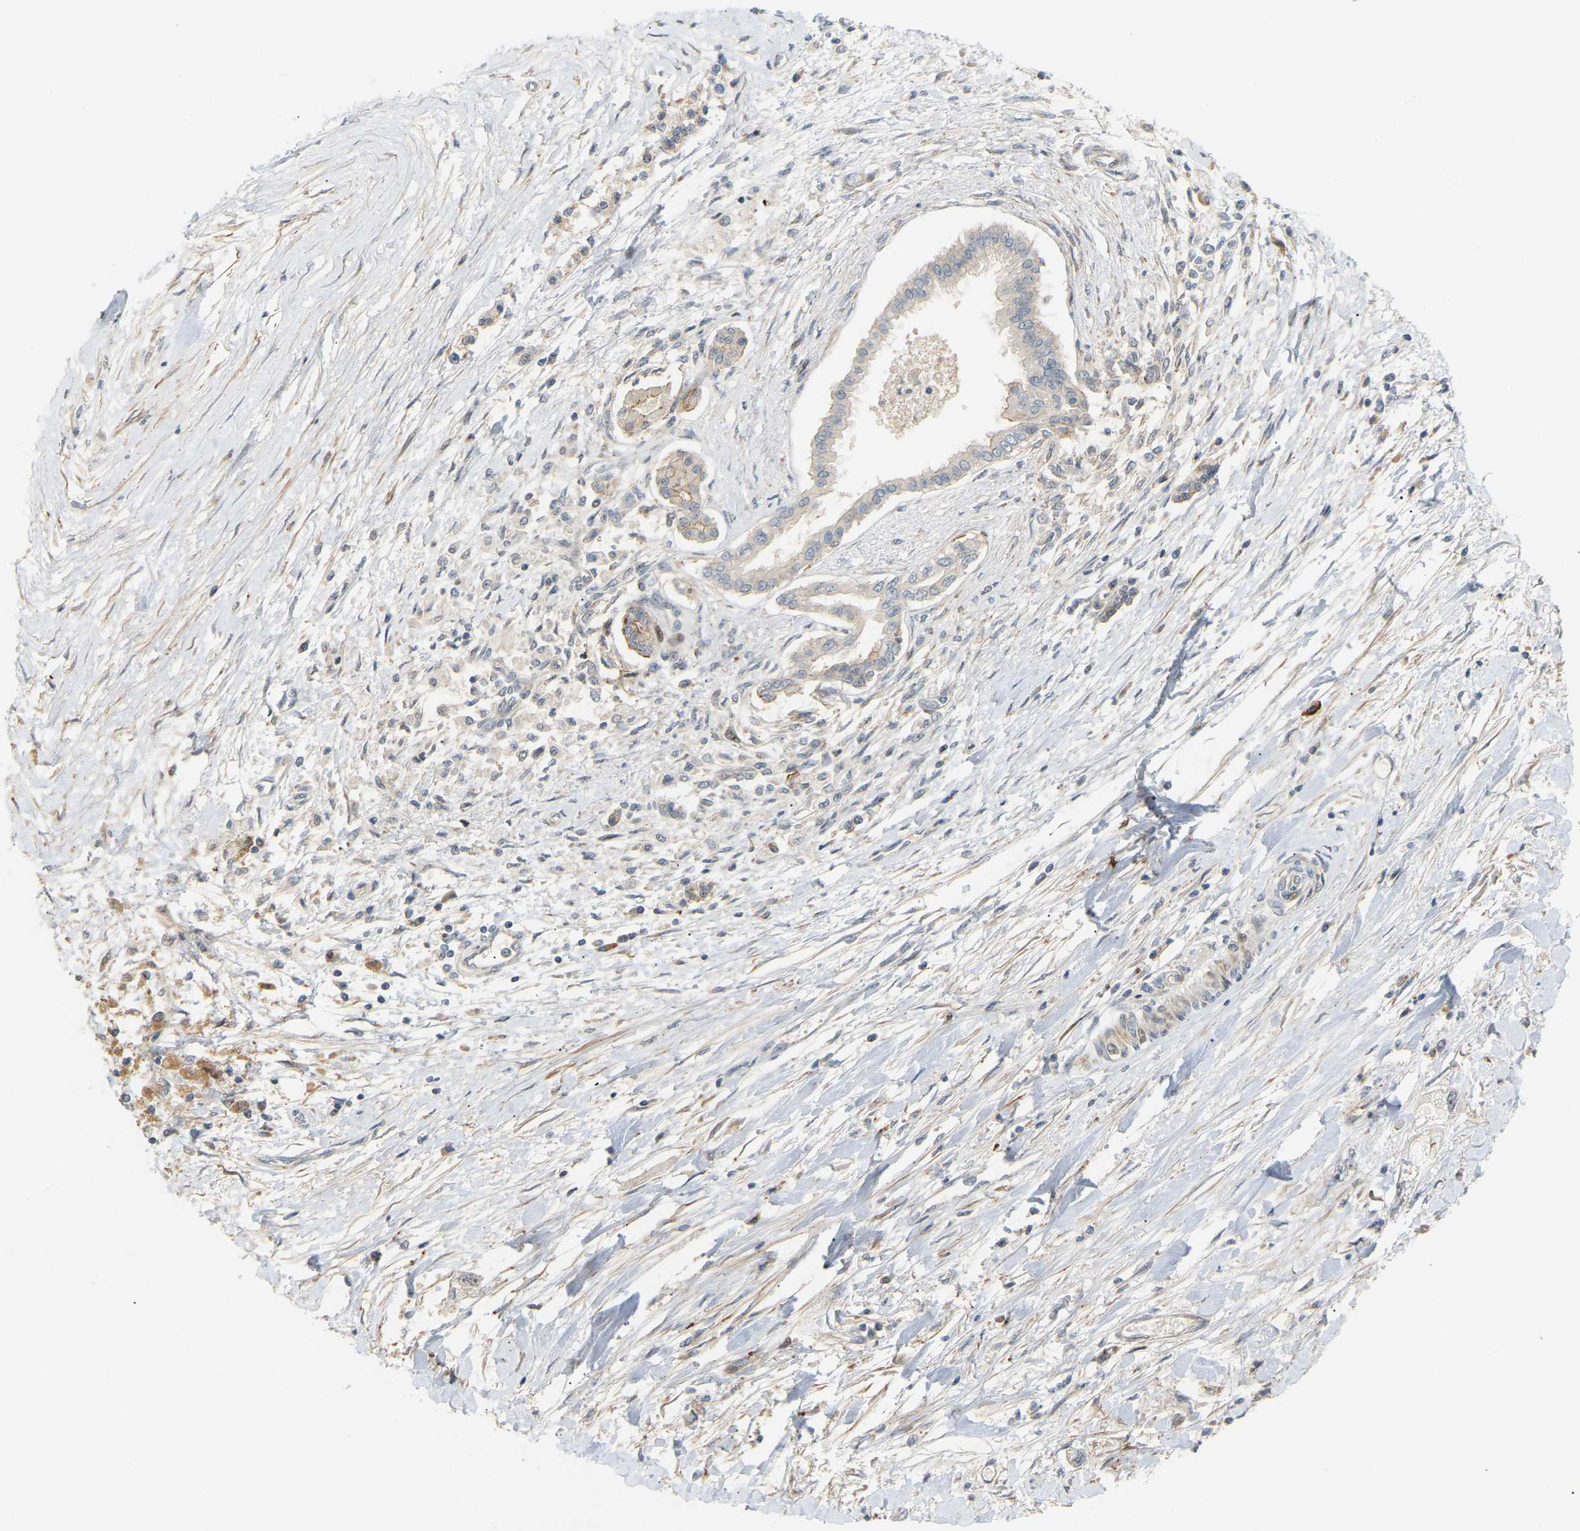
{"staining": {"intensity": "weak", "quantity": "<25%", "location": "cytoplasmic/membranous"}, "tissue": "pancreatic cancer", "cell_type": "Tumor cells", "image_type": "cancer", "snomed": [{"axis": "morphology", "description": "Adenocarcinoma, NOS"}, {"axis": "topography", "description": "Pancreas"}], "caption": "A high-resolution photomicrograph shows IHC staining of adenocarcinoma (pancreatic), which shows no significant positivity in tumor cells.", "gene": "POGLUT2", "patient": {"sex": "male", "age": 56}}